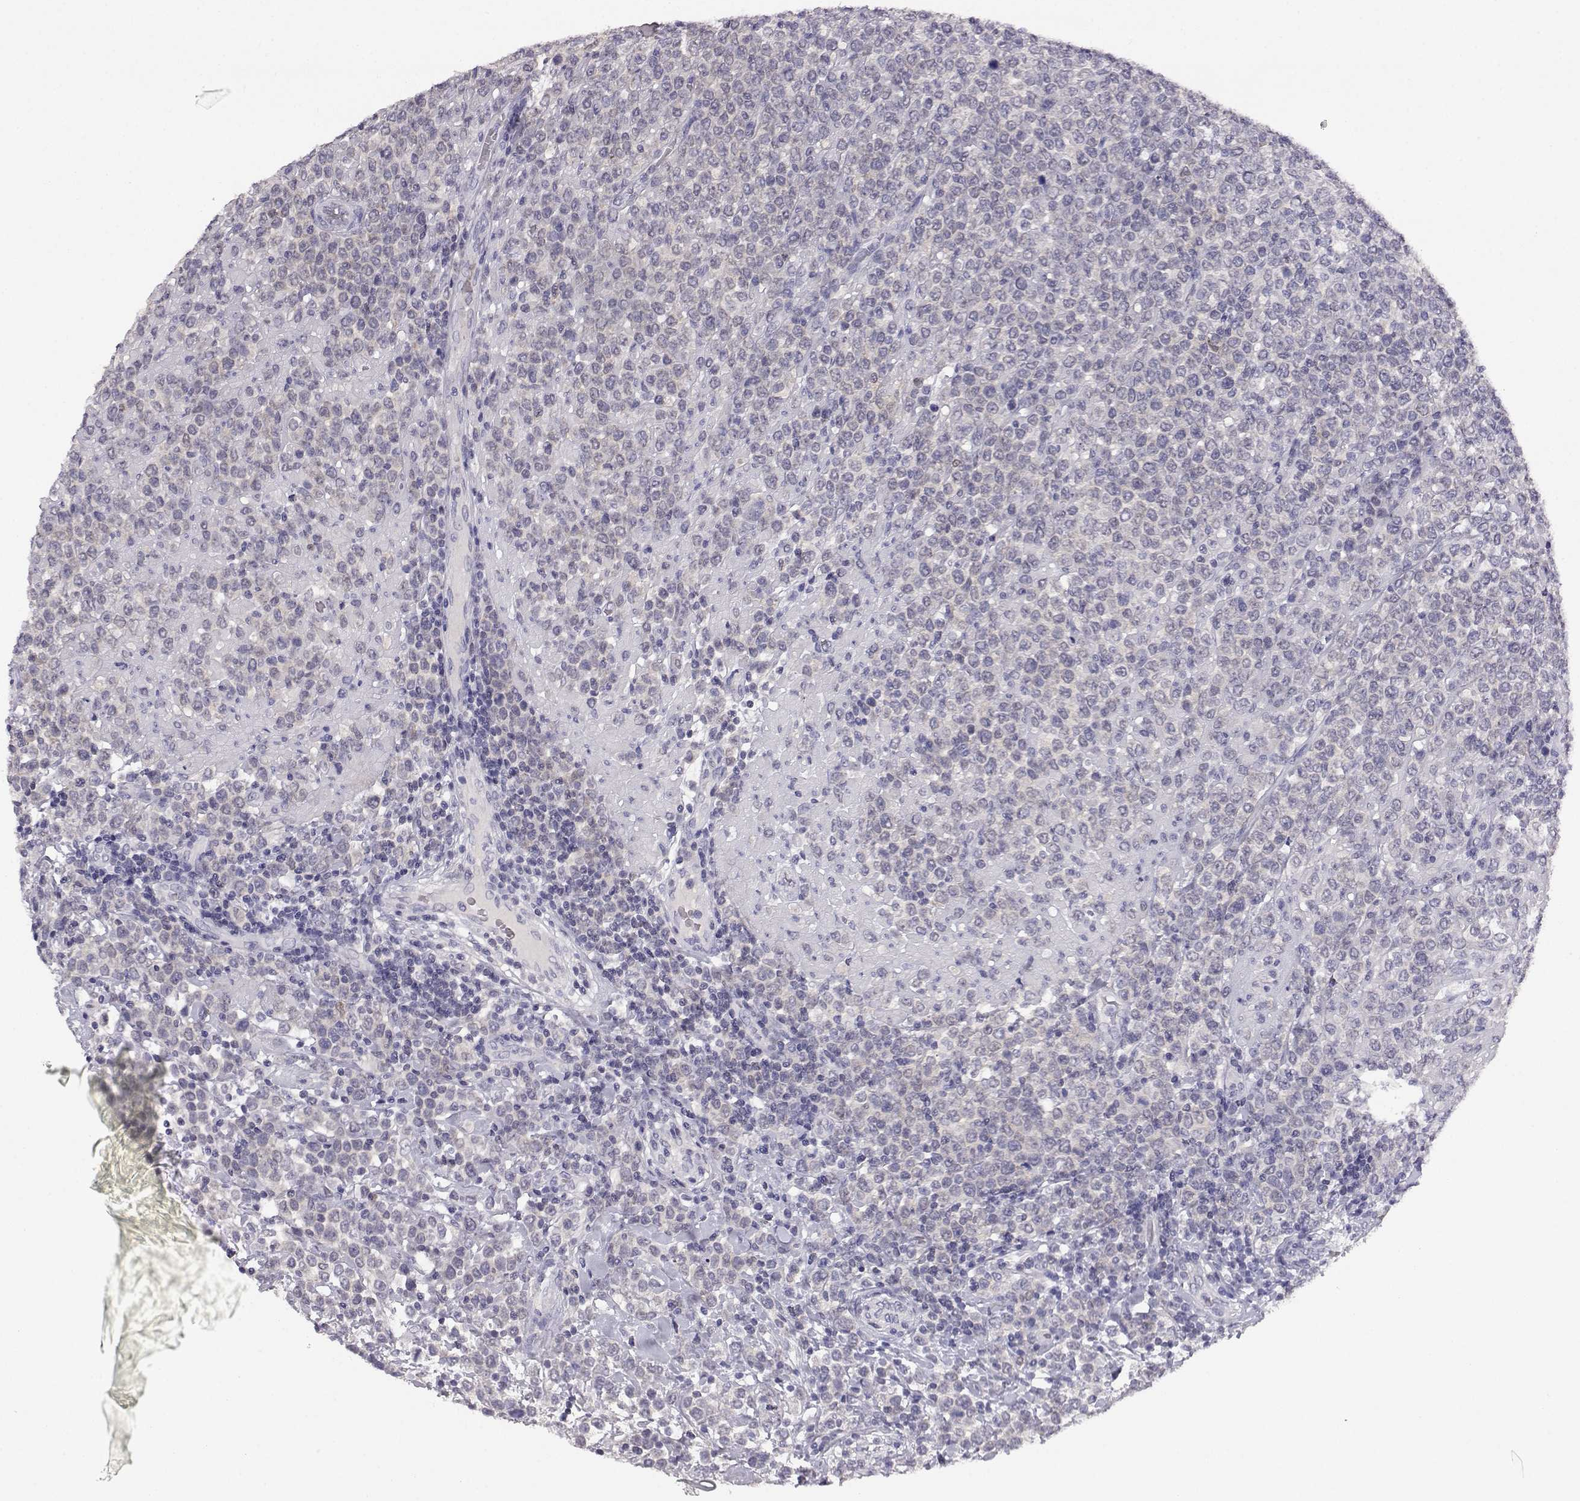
{"staining": {"intensity": "negative", "quantity": "none", "location": "none"}, "tissue": "lymphoma", "cell_type": "Tumor cells", "image_type": "cancer", "snomed": [{"axis": "morphology", "description": "Malignant lymphoma, non-Hodgkin's type, High grade"}, {"axis": "topography", "description": "Soft tissue"}], "caption": "Protein analysis of lymphoma shows no significant positivity in tumor cells.", "gene": "AKR1B1", "patient": {"sex": "female", "age": 56}}